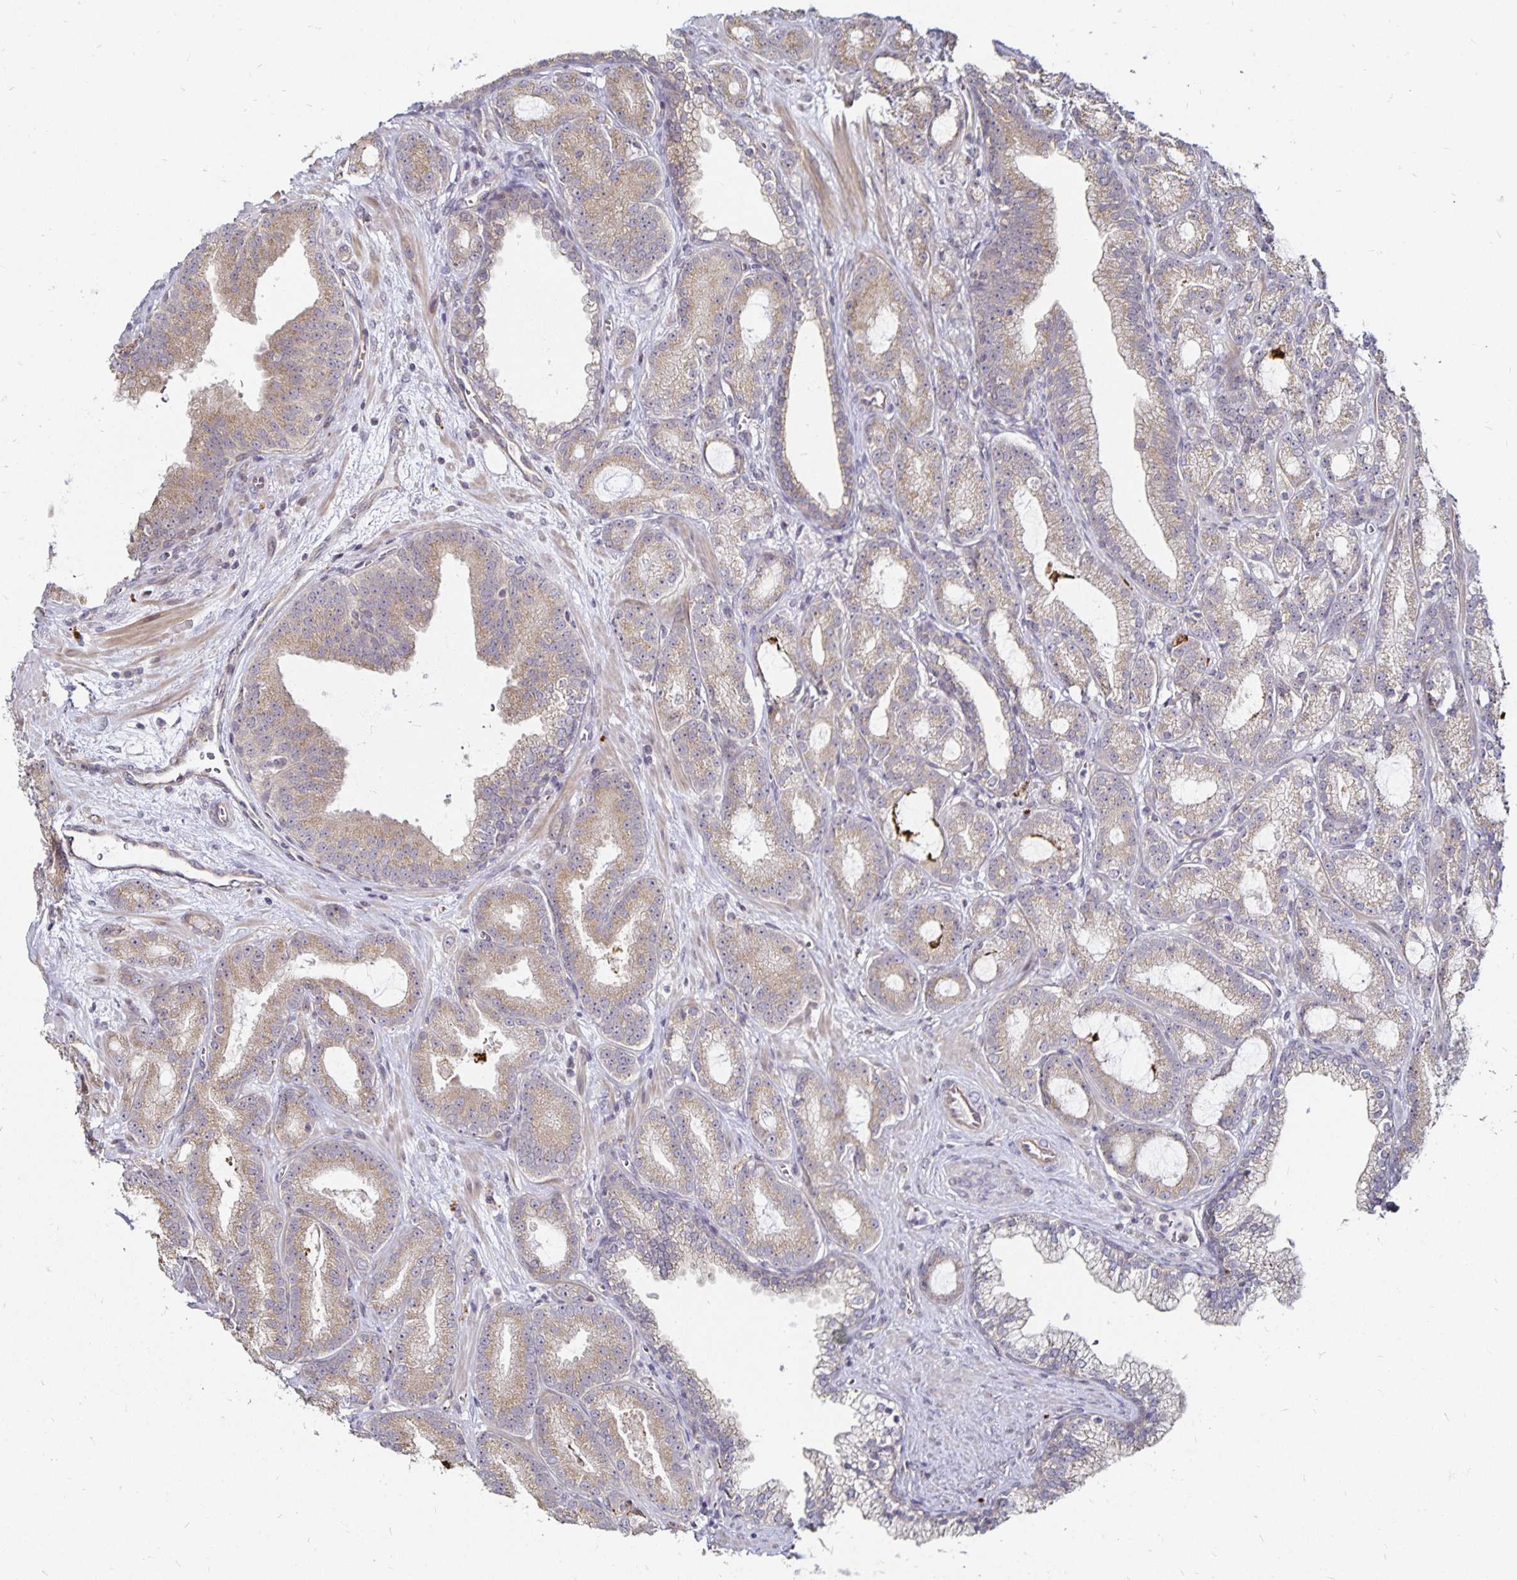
{"staining": {"intensity": "weak", "quantity": ">75%", "location": "cytoplasmic/membranous"}, "tissue": "prostate cancer", "cell_type": "Tumor cells", "image_type": "cancer", "snomed": [{"axis": "morphology", "description": "Adenocarcinoma, High grade"}, {"axis": "topography", "description": "Prostate"}], "caption": "Weak cytoplasmic/membranous positivity is appreciated in about >75% of tumor cells in prostate high-grade adenocarcinoma.", "gene": "CYP27A1", "patient": {"sex": "male", "age": 65}}